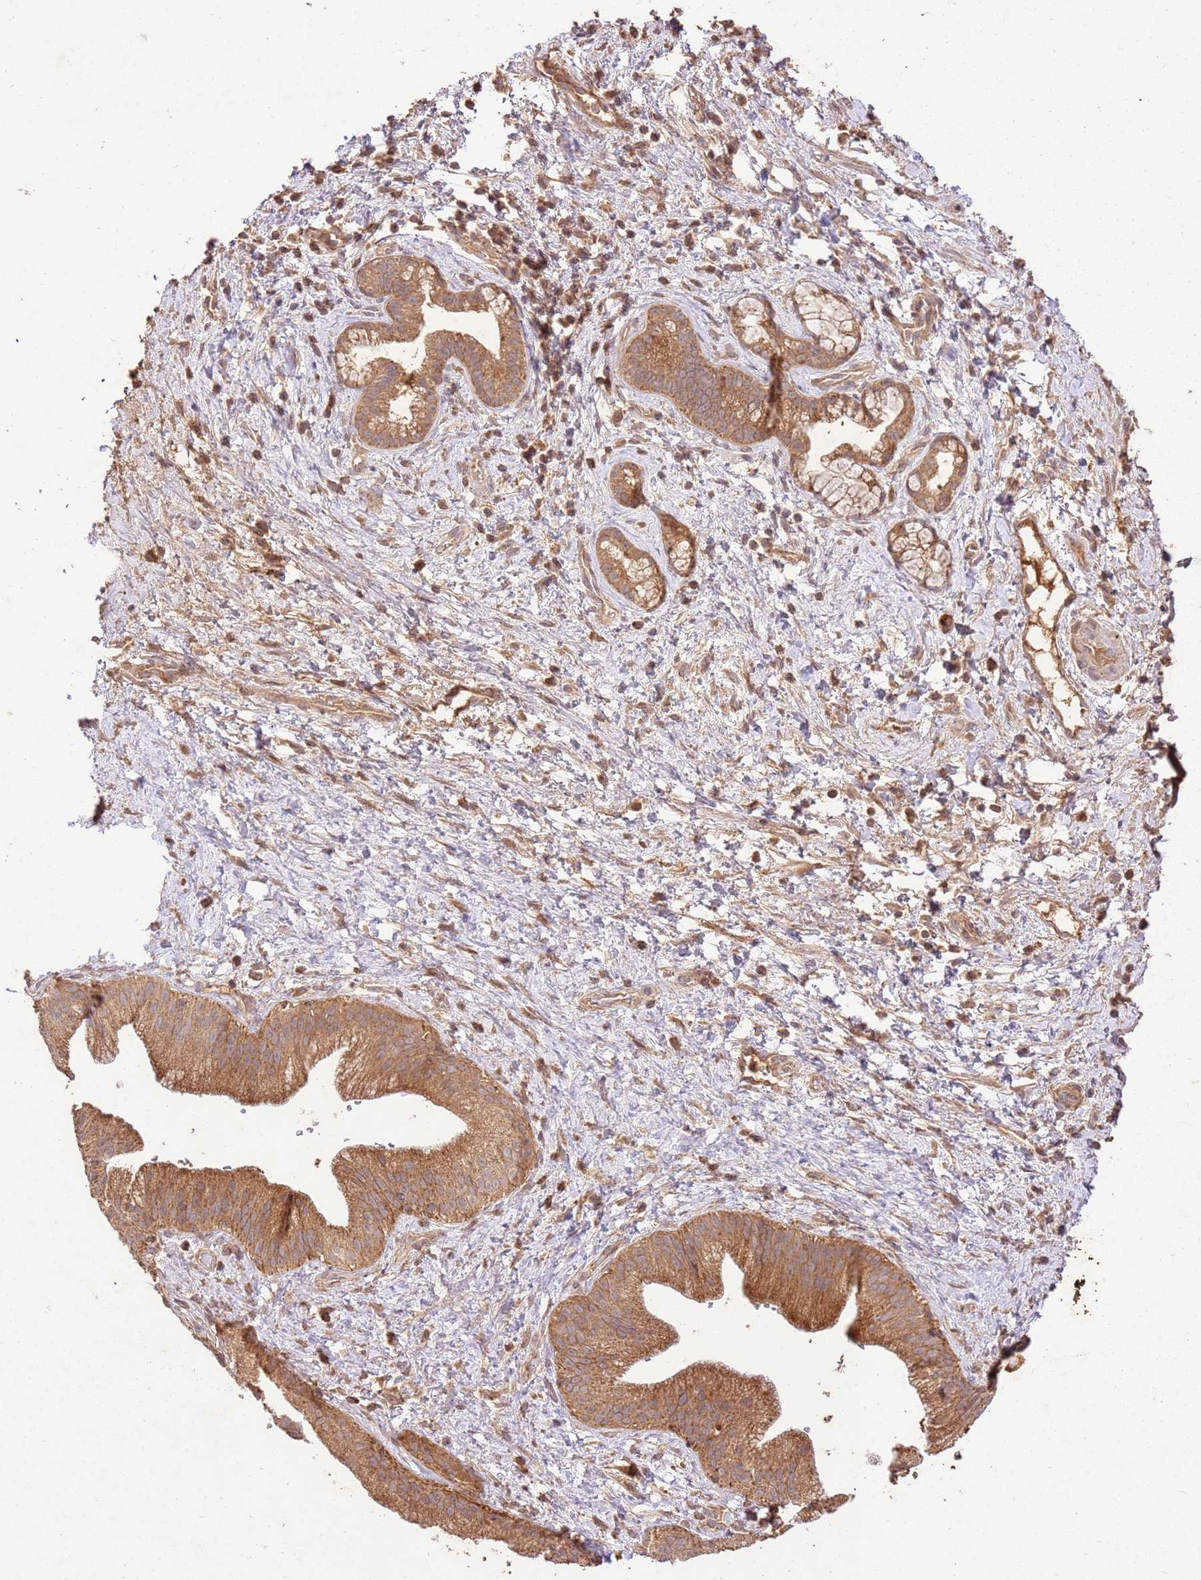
{"staining": {"intensity": "moderate", "quantity": ">75%", "location": "cytoplasmic/membranous"}, "tissue": "pancreatic cancer", "cell_type": "Tumor cells", "image_type": "cancer", "snomed": [{"axis": "morphology", "description": "Adenocarcinoma, NOS"}, {"axis": "topography", "description": "Pancreas"}], "caption": "A histopathology image of pancreatic cancer stained for a protein exhibits moderate cytoplasmic/membranous brown staining in tumor cells.", "gene": "LRRC28", "patient": {"sex": "male", "age": 68}}